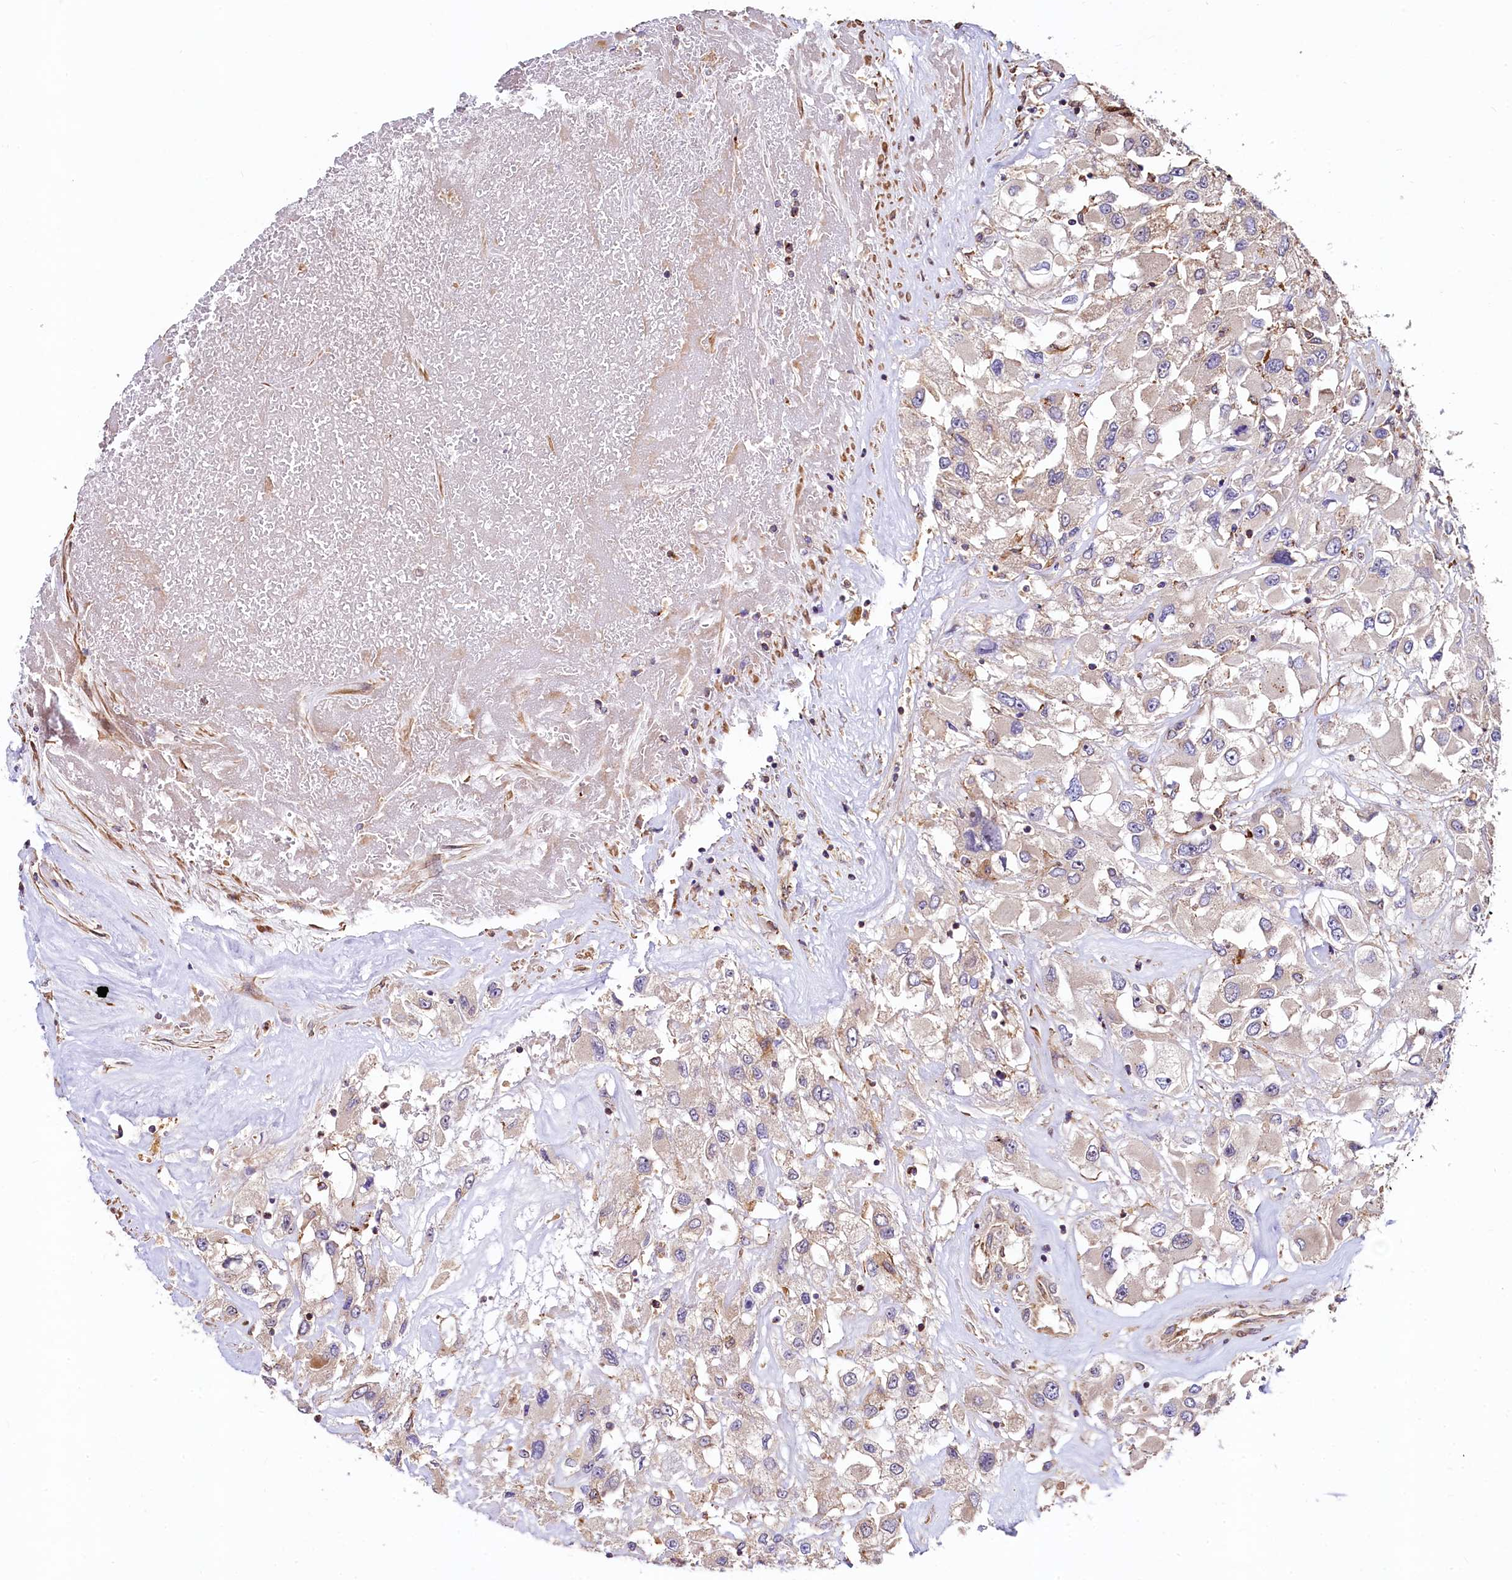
{"staining": {"intensity": "weak", "quantity": "<25%", "location": "cytoplasmic/membranous"}, "tissue": "renal cancer", "cell_type": "Tumor cells", "image_type": "cancer", "snomed": [{"axis": "morphology", "description": "Adenocarcinoma, NOS"}, {"axis": "topography", "description": "Kidney"}], "caption": "IHC image of neoplastic tissue: renal cancer stained with DAB displays no significant protein staining in tumor cells.", "gene": "KLHDC4", "patient": {"sex": "female", "age": 52}}